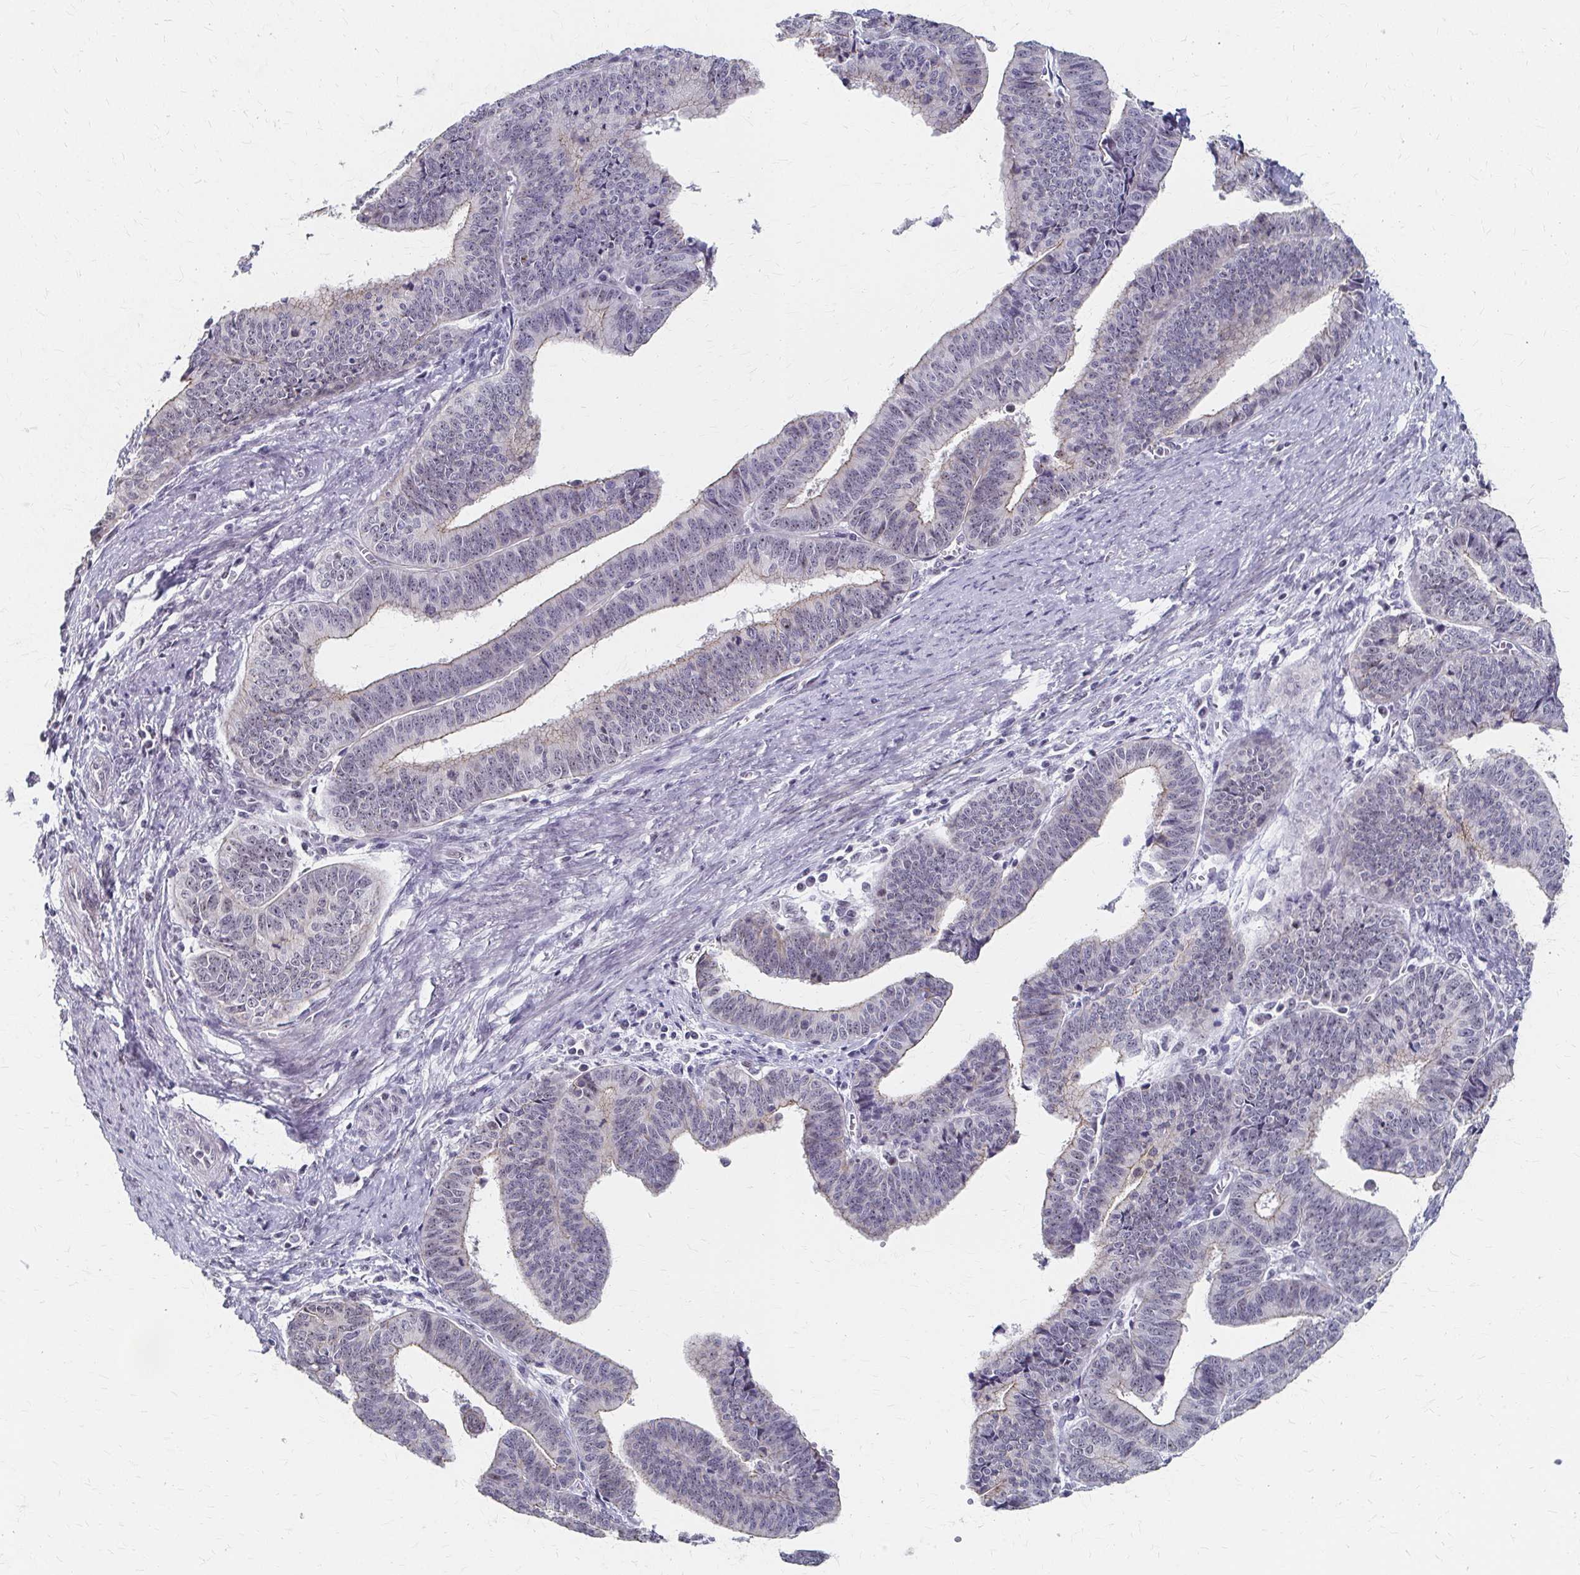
{"staining": {"intensity": "weak", "quantity": "<25%", "location": "cytoplasmic/membranous"}, "tissue": "endometrial cancer", "cell_type": "Tumor cells", "image_type": "cancer", "snomed": [{"axis": "morphology", "description": "Adenocarcinoma, NOS"}, {"axis": "topography", "description": "Endometrium"}], "caption": "Immunohistochemistry (IHC) micrograph of neoplastic tissue: human endometrial cancer (adenocarcinoma) stained with DAB reveals no significant protein staining in tumor cells.", "gene": "PES1", "patient": {"sex": "female", "age": 65}}